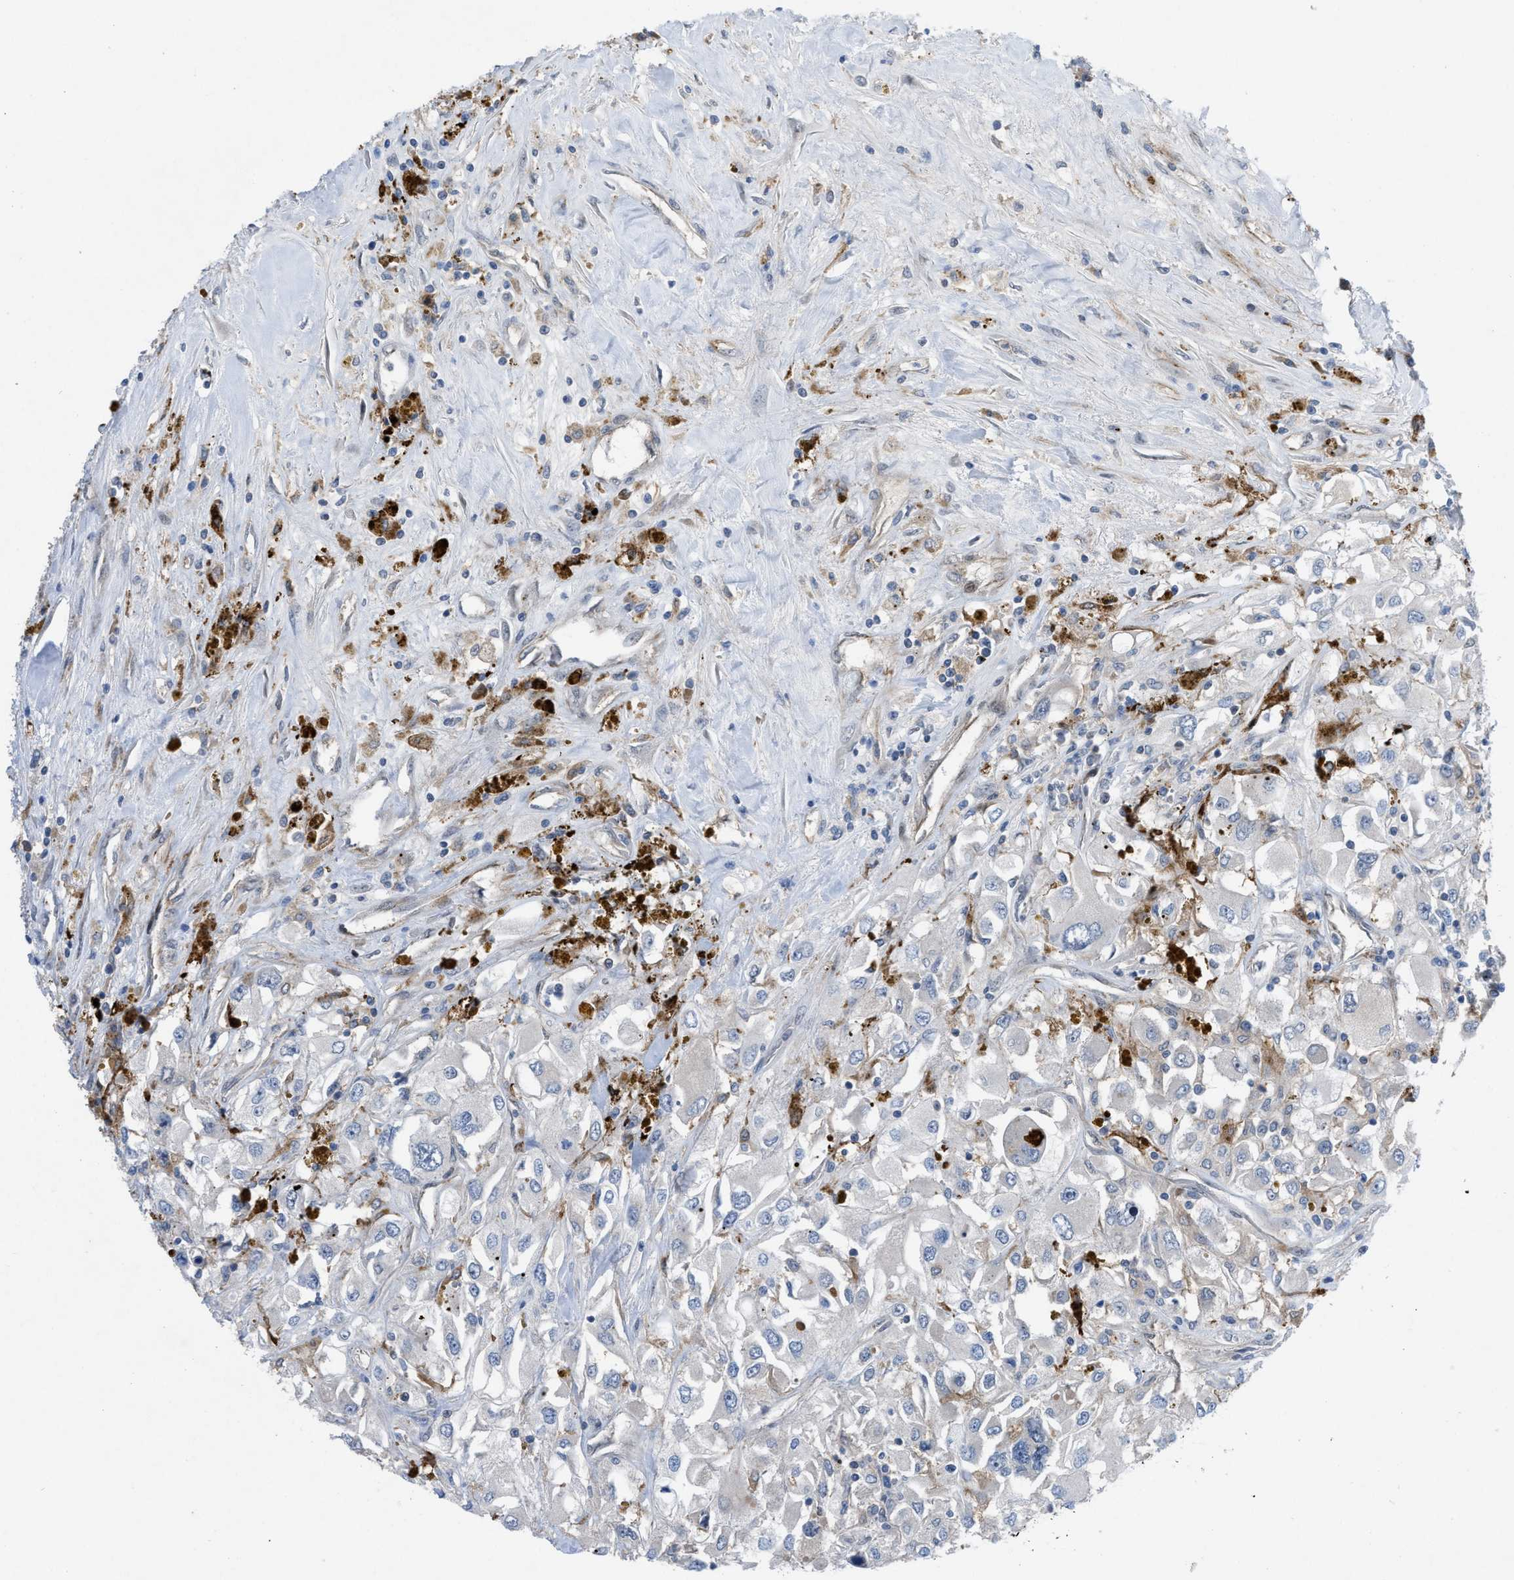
{"staining": {"intensity": "negative", "quantity": "none", "location": "none"}, "tissue": "renal cancer", "cell_type": "Tumor cells", "image_type": "cancer", "snomed": [{"axis": "morphology", "description": "Adenocarcinoma, NOS"}, {"axis": "topography", "description": "Kidney"}], "caption": "Tumor cells are negative for protein expression in human renal adenocarcinoma.", "gene": "IL17RE", "patient": {"sex": "female", "age": 52}}